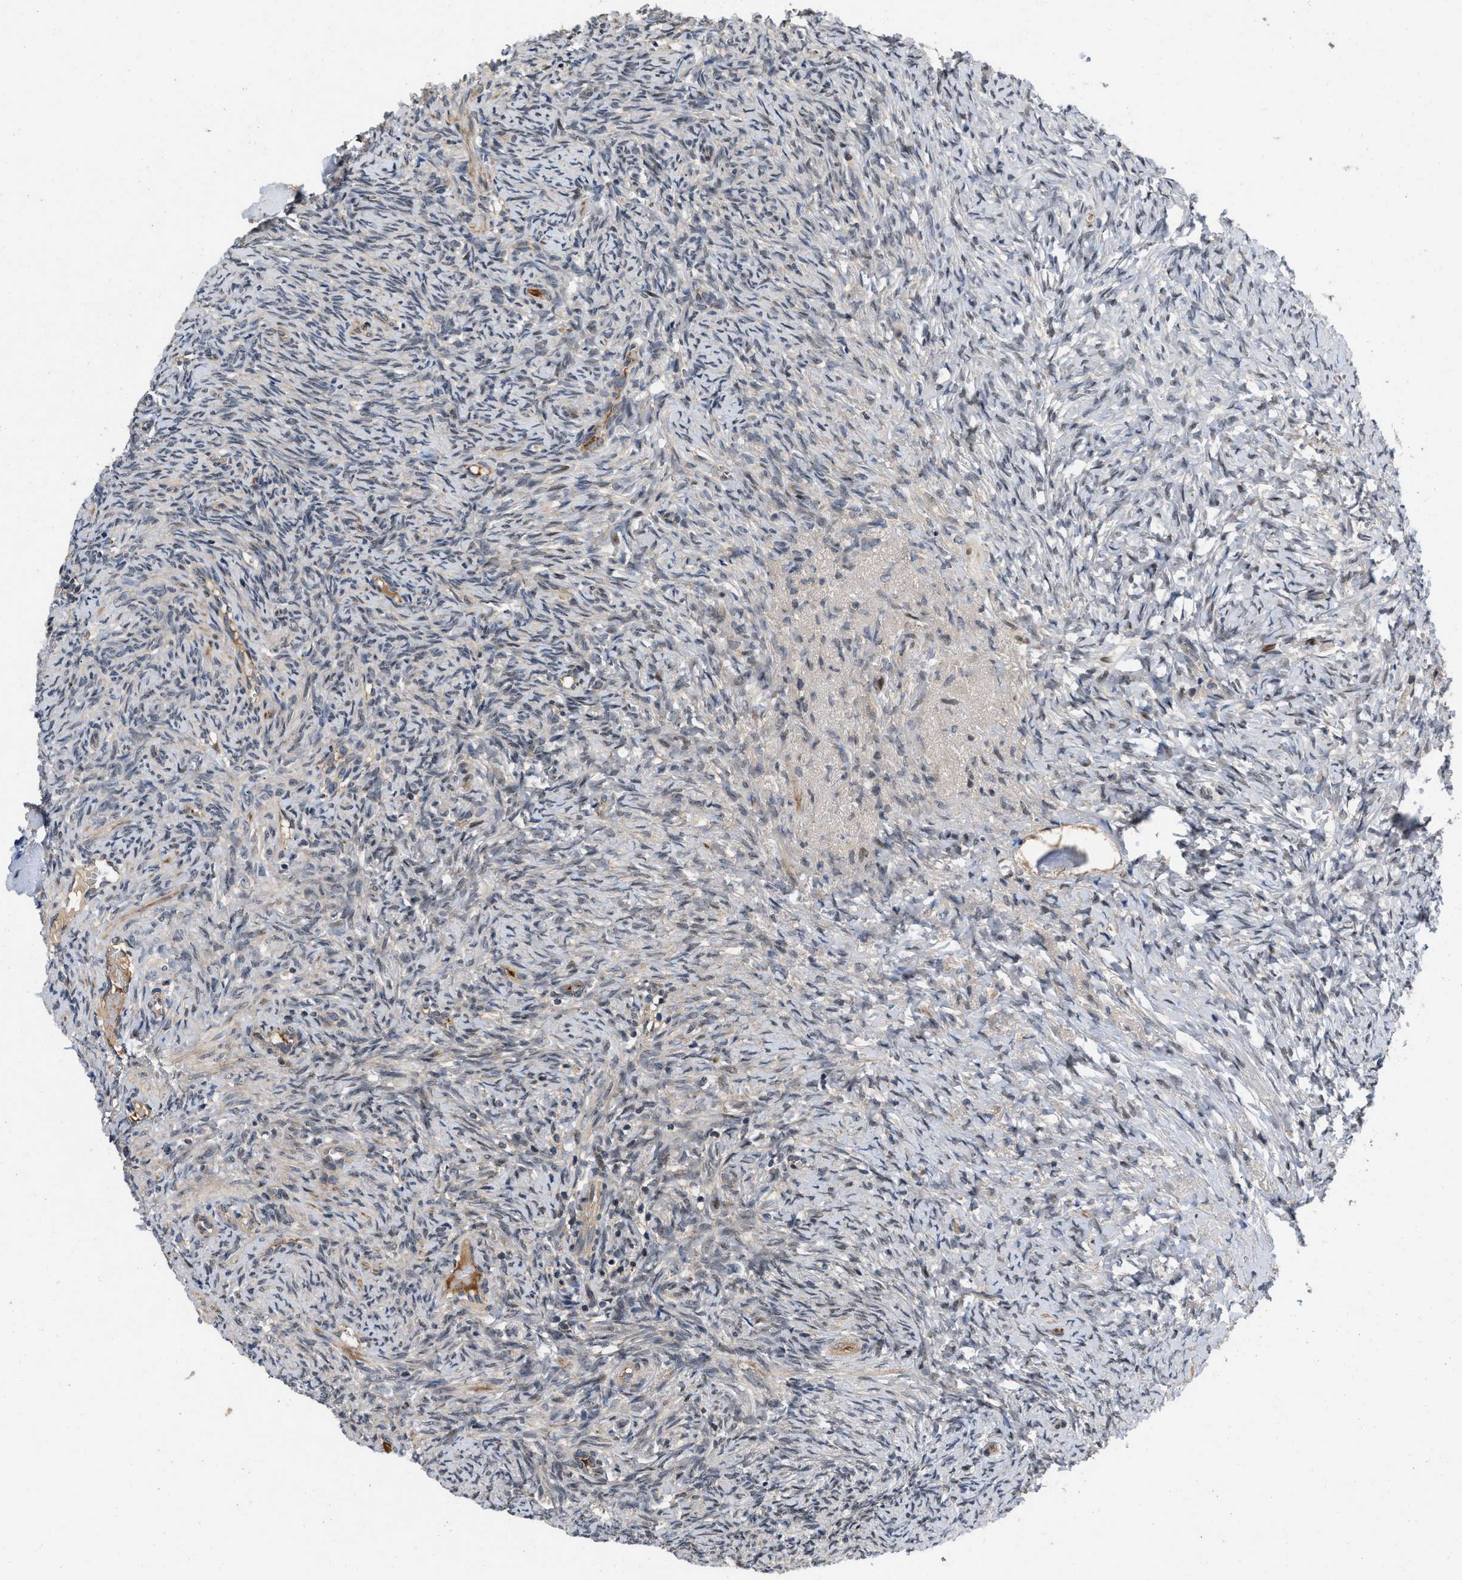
{"staining": {"intensity": "moderate", "quantity": ">75%", "location": "cytoplasmic/membranous"}, "tissue": "ovary", "cell_type": "Follicle cells", "image_type": "normal", "snomed": [{"axis": "morphology", "description": "Normal tissue, NOS"}, {"axis": "topography", "description": "Ovary"}], "caption": "Human ovary stained for a protein (brown) shows moderate cytoplasmic/membranous positive expression in about >75% of follicle cells.", "gene": "PRDM14", "patient": {"sex": "female", "age": 41}}